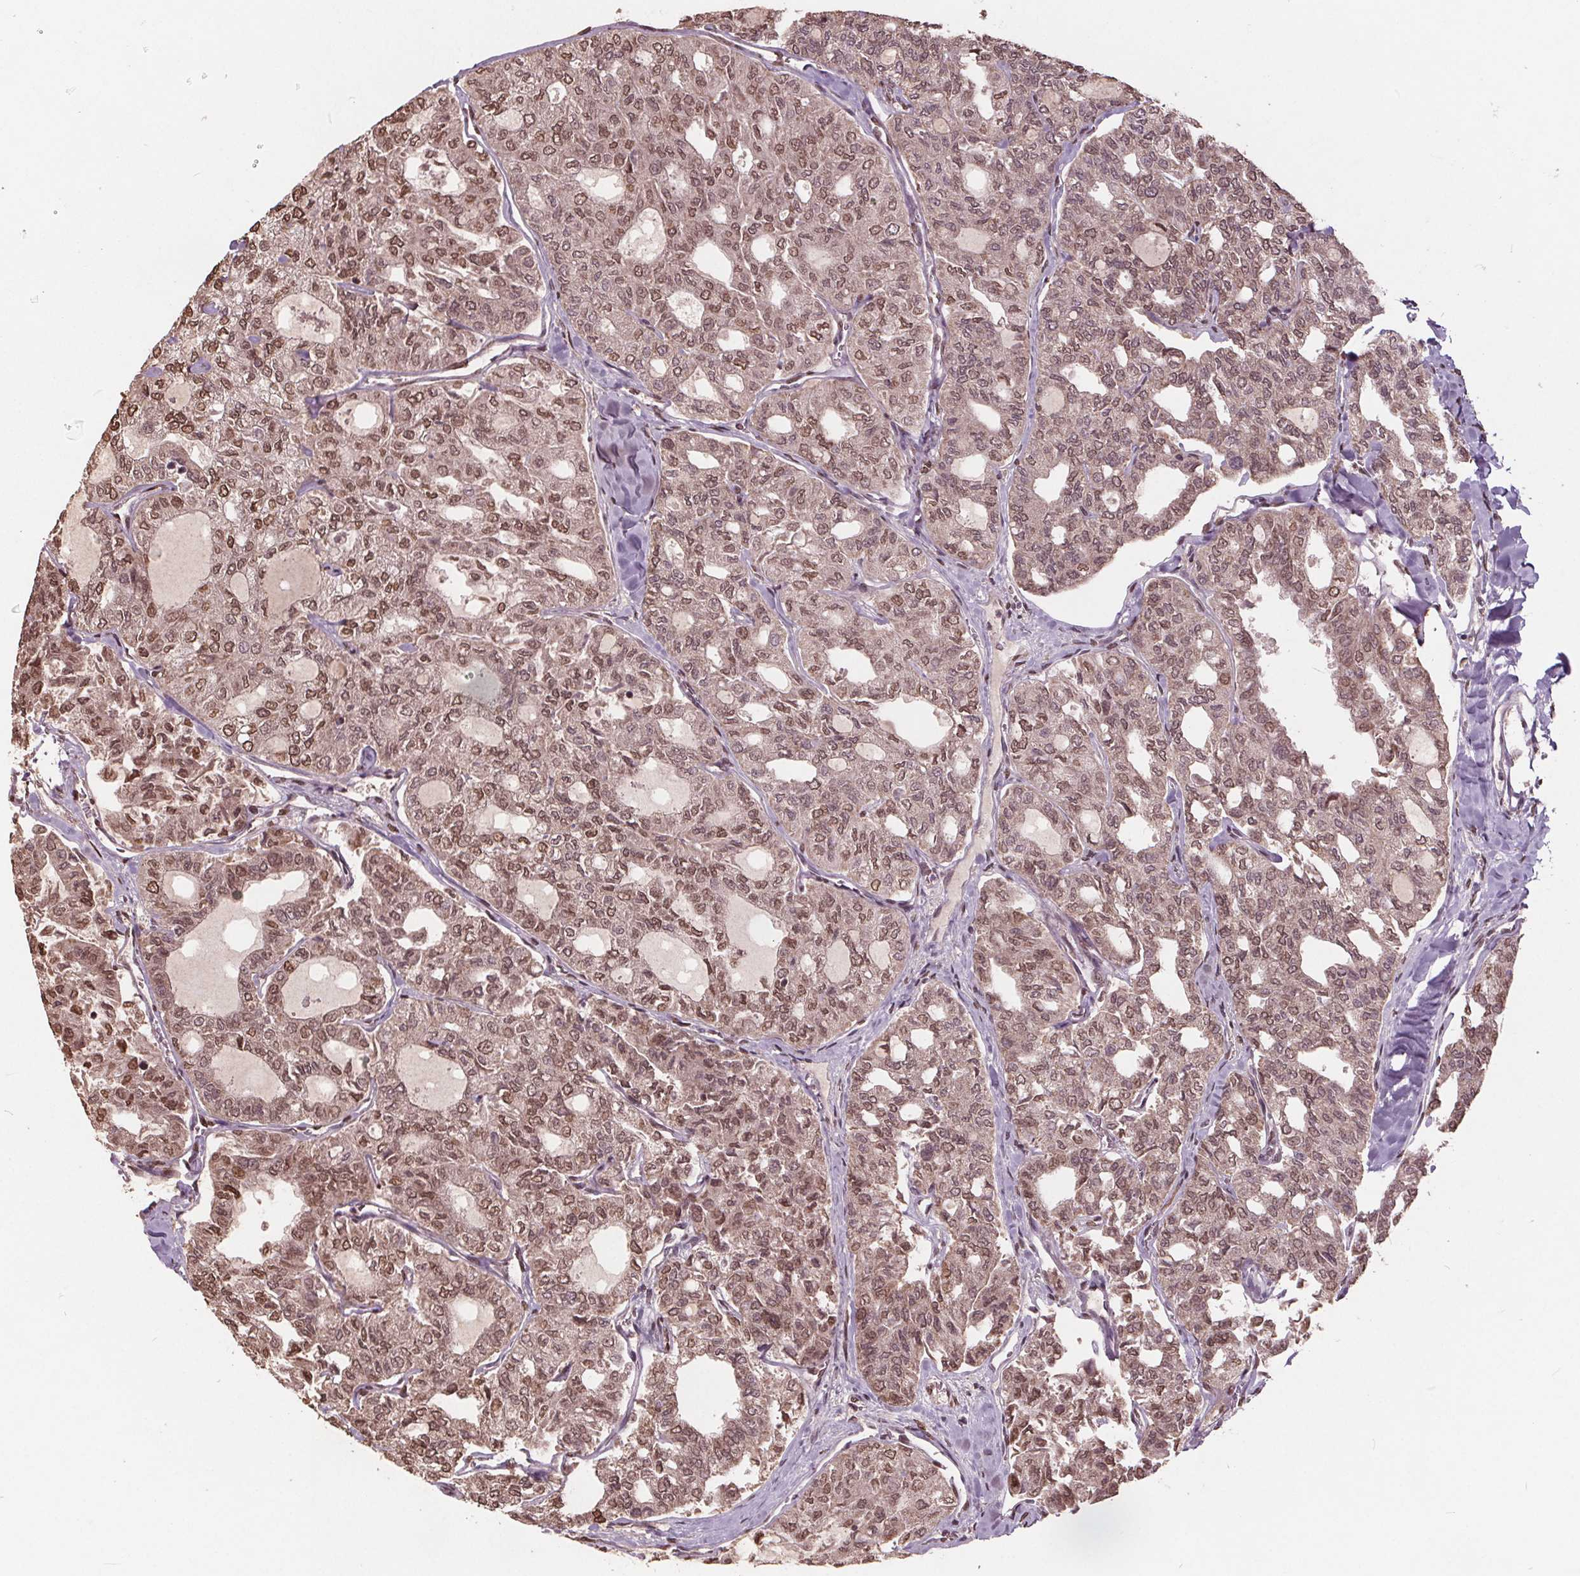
{"staining": {"intensity": "moderate", "quantity": ">75%", "location": "nuclear"}, "tissue": "thyroid cancer", "cell_type": "Tumor cells", "image_type": "cancer", "snomed": [{"axis": "morphology", "description": "Follicular adenoma carcinoma, NOS"}, {"axis": "topography", "description": "Thyroid gland"}], "caption": "Protein expression by immunohistochemistry (IHC) exhibits moderate nuclear expression in about >75% of tumor cells in thyroid follicular adenoma carcinoma.", "gene": "HIF1AN", "patient": {"sex": "male", "age": 75}}